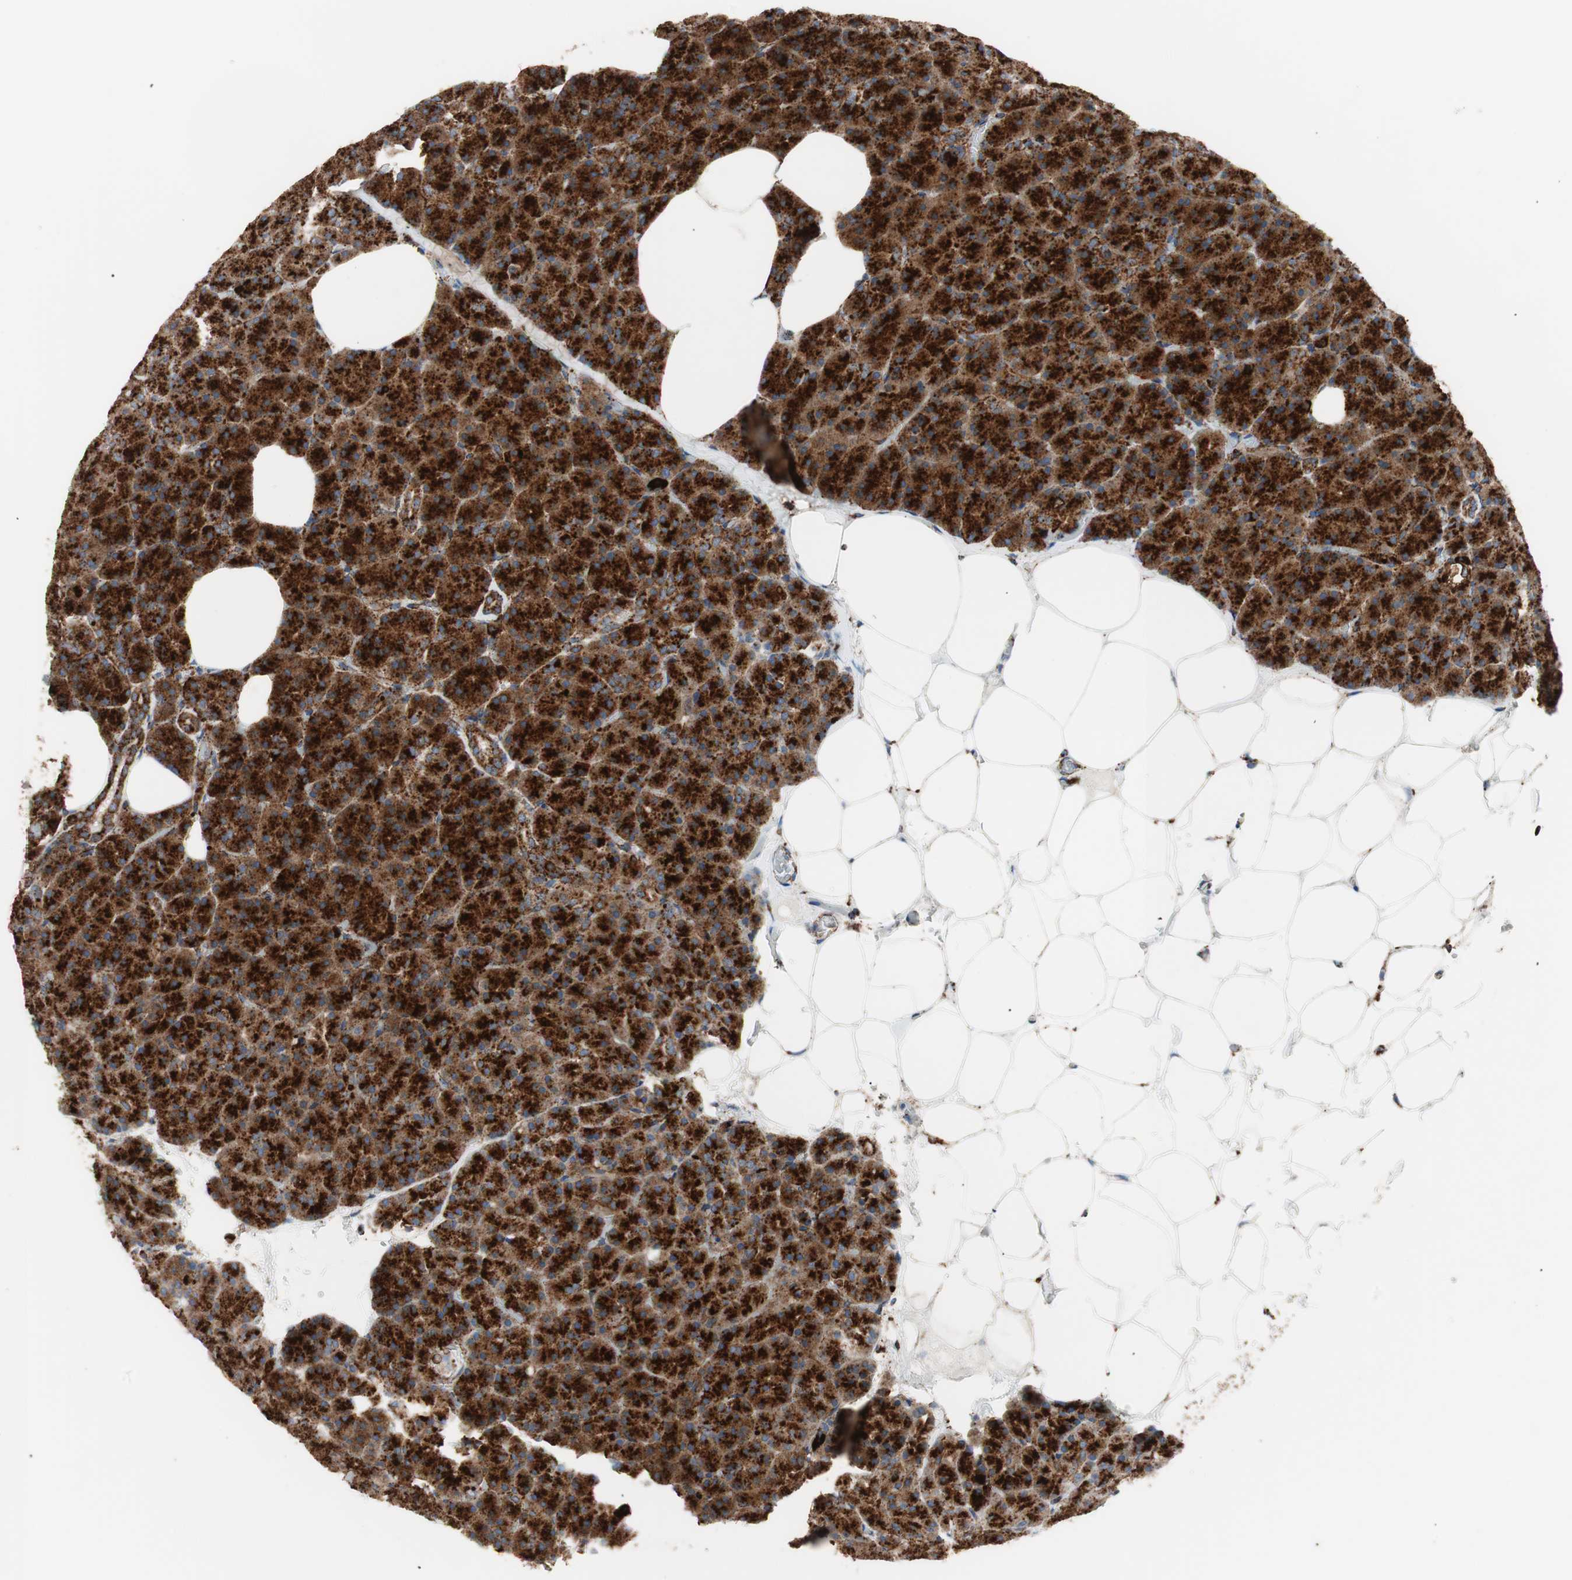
{"staining": {"intensity": "strong", "quantity": ">75%", "location": "cytoplasmic/membranous"}, "tissue": "pancreas", "cell_type": "Exocrine glandular cells", "image_type": "normal", "snomed": [{"axis": "morphology", "description": "Normal tissue, NOS"}, {"axis": "topography", "description": "Pancreas"}], "caption": "The photomicrograph demonstrates immunohistochemical staining of normal pancreas. There is strong cytoplasmic/membranous positivity is identified in about >75% of exocrine glandular cells. Using DAB (brown) and hematoxylin (blue) stains, captured at high magnification using brightfield microscopy.", "gene": "LAMP1", "patient": {"sex": "female", "age": 35}}